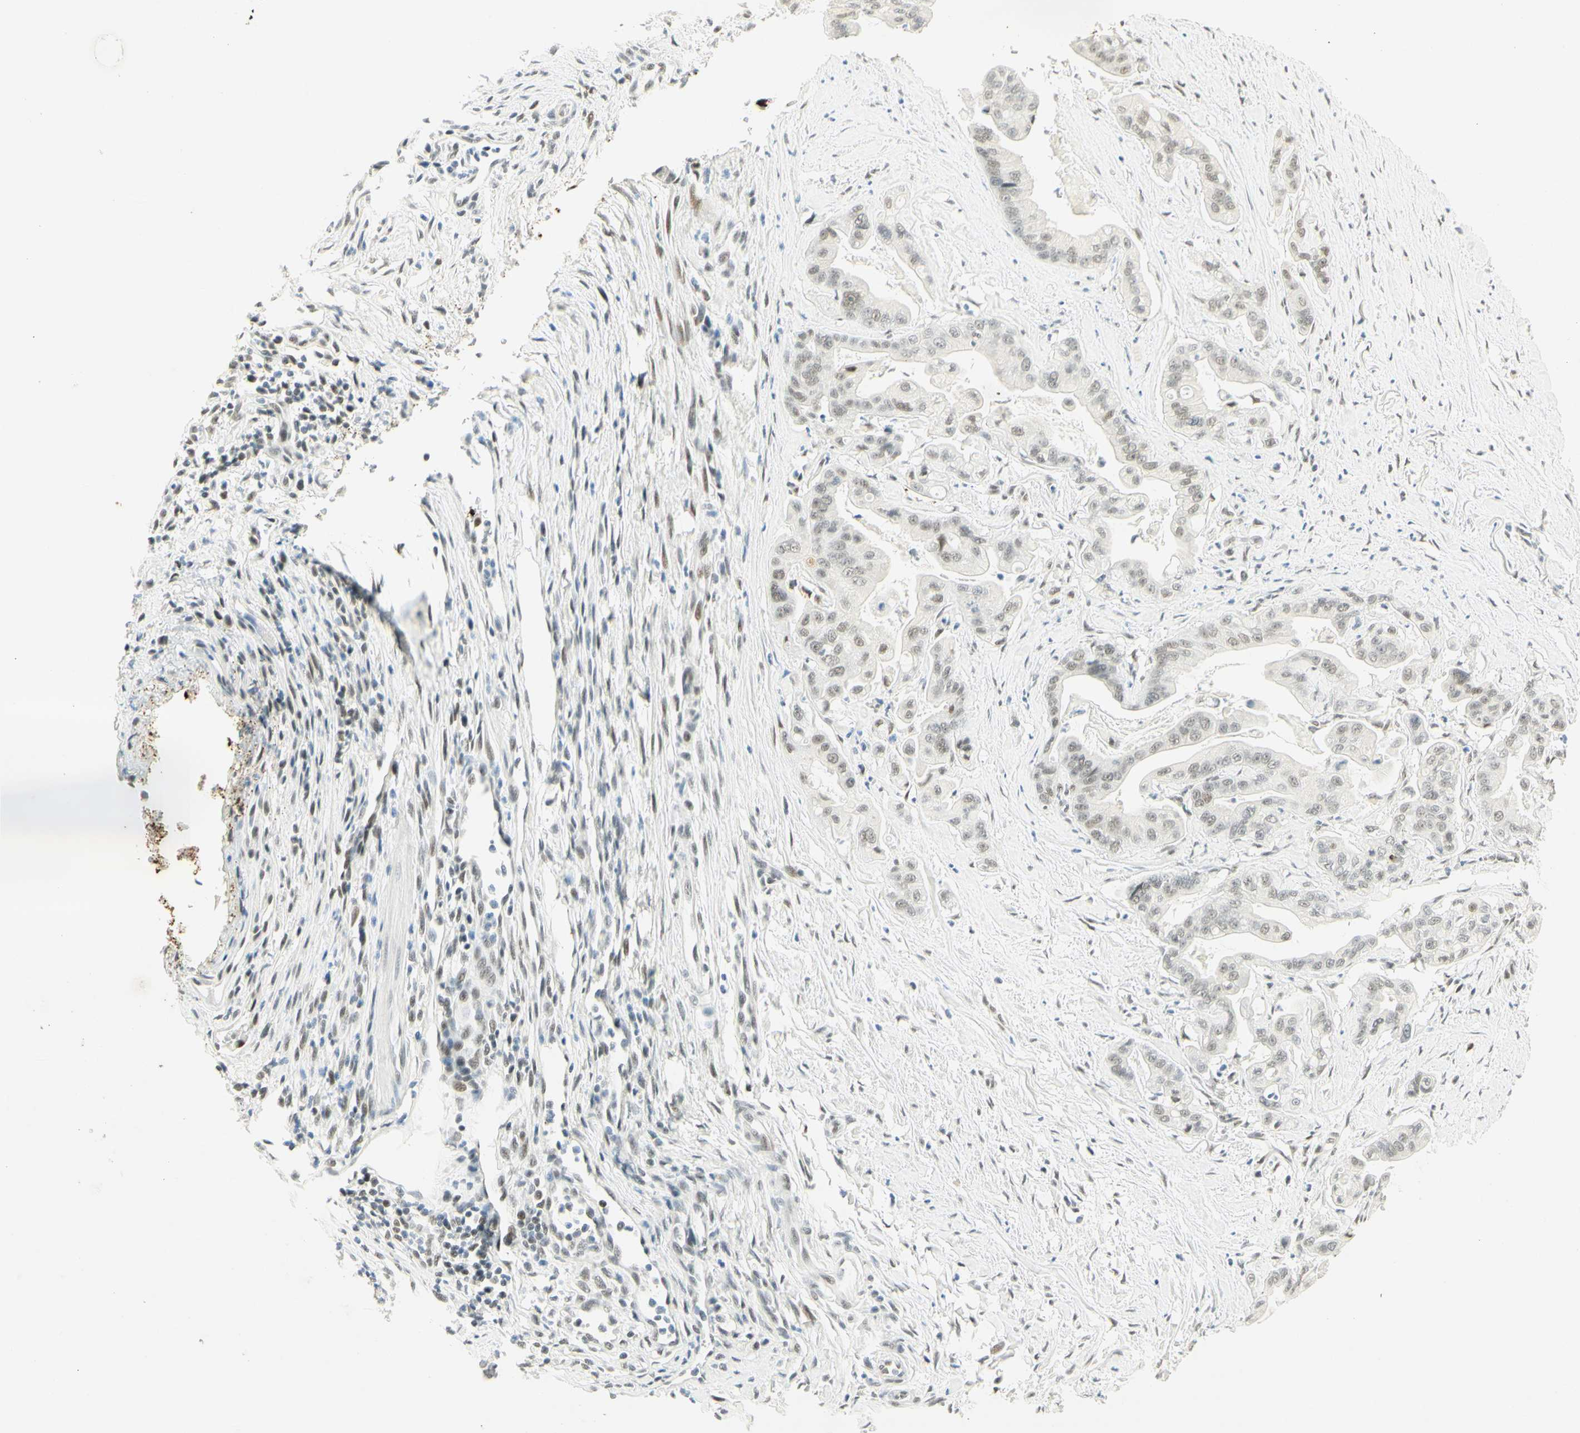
{"staining": {"intensity": "moderate", "quantity": "25%-75%", "location": "nuclear"}, "tissue": "pancreatic cancer", "cell_type": "Tumor cells", "image_type": "cancer", "snomed": [{"axis": "morphology", "description": "Adenocarcinoma, NOS"}, {"axis": "topography", "description": "Pancreas"}], "caption": "The photomicrograph reveals immunohistochemical staining of pancreatic adenocarcinoma. There is moderate nuclear positivity is present in approximately 25%-75% of tumor cells.", "gene": "PMS2", "patient": {"sex": "female", "age": 75}}